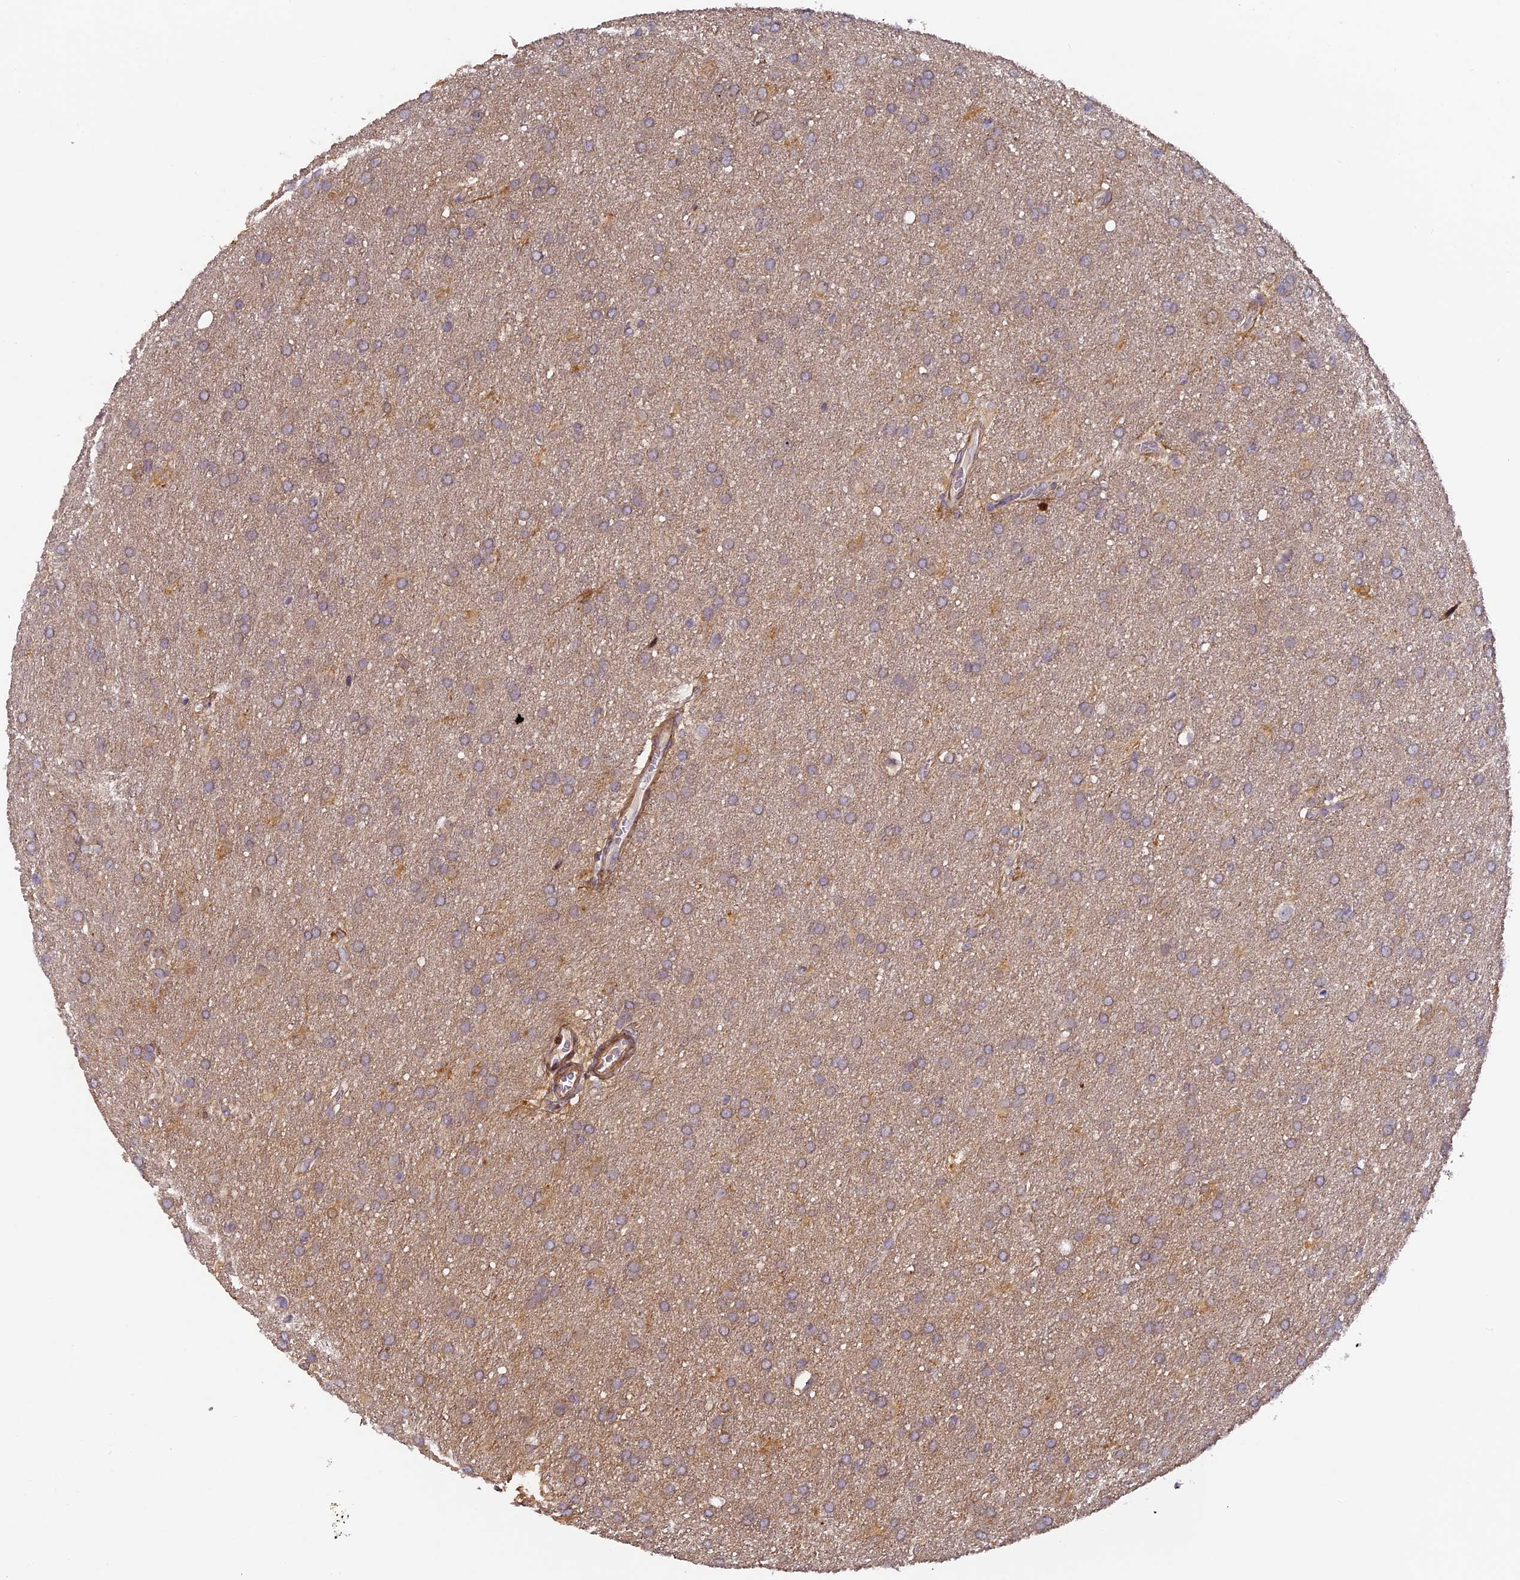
{"staining": {"intensity": "weak", "quantity": ">75%", "location": "cytoplasmic/membranous"}, "tissue": "glioma", "cell_type": "Tumor cells", "image_type": "cancer", "snomed": [{"axis": "morphology", "description": "Glioma, malignant, Low grade"}, {"axis": "topography", "description": "Brain"}], "caption": "Tumor cells demonstrate low levels of weak cytoplasmic/membranous positivity in about >75% of cells in human malignant glioma (low-grade). The staining was performed using DAB (3,3'-diaminobenzidine), with brown indicating positive protein expression. Nuclei are stained blue with hematoxylin.", "gene": "RAB28", "patient": {"sex": "female", "age": 32}}